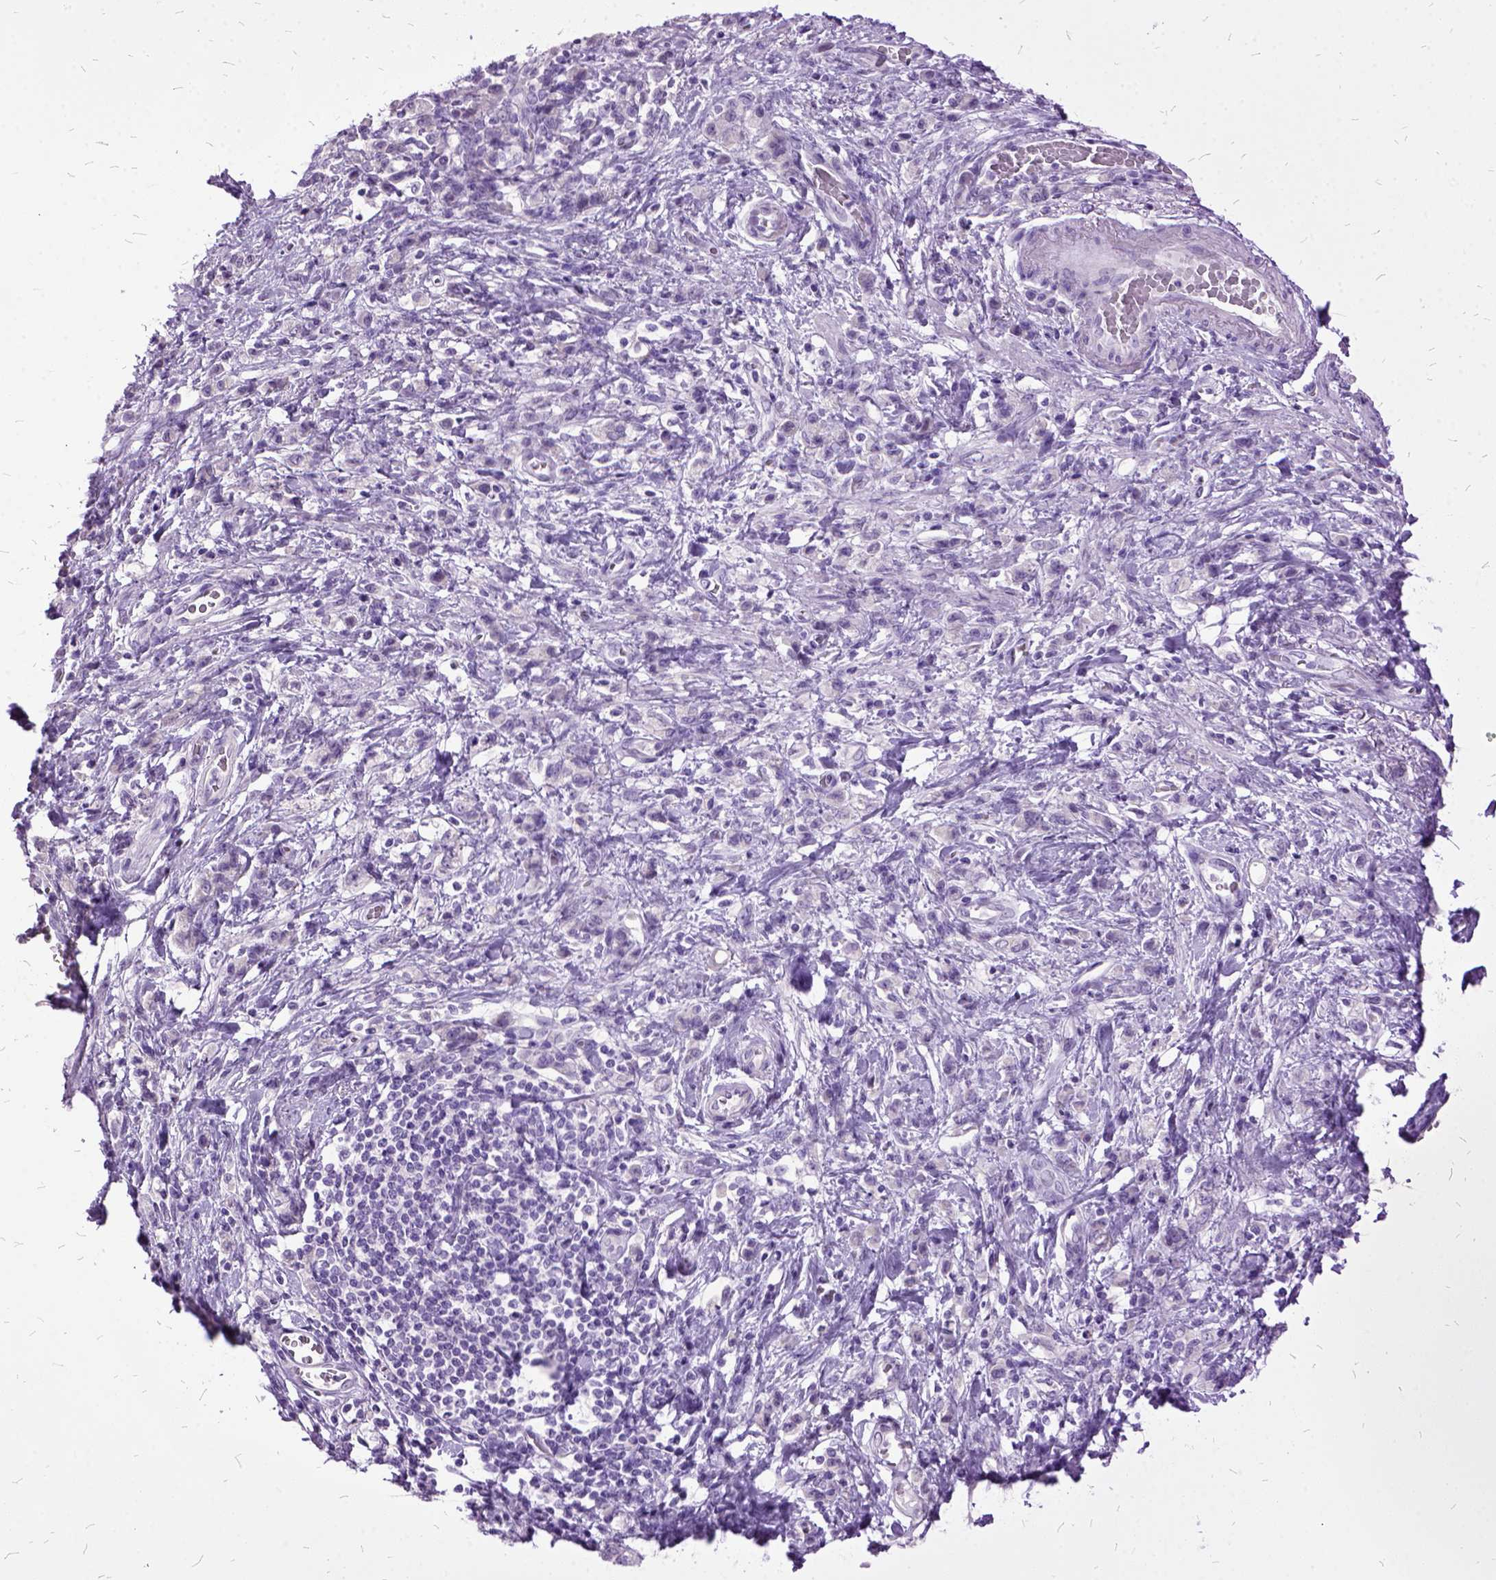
{"staining": {"intensity": "negative", "quantity": "none", "location": "none"}, "tissue": "stomach cancer", "cell_type": "Tumor cells", "image_type": "cancer", "snomed": [{"axis": "morphology", "description": "Adenocarcinoma, NOS"}, {"axis": "topography", "description": "Stomach"}], "caption": "Immunohistochemistry of human stomach cancer (adenocarcinoma) shows no staining in tumor cells.", "gene": "MME", "patient": {"sex": "male", "age": 77}}